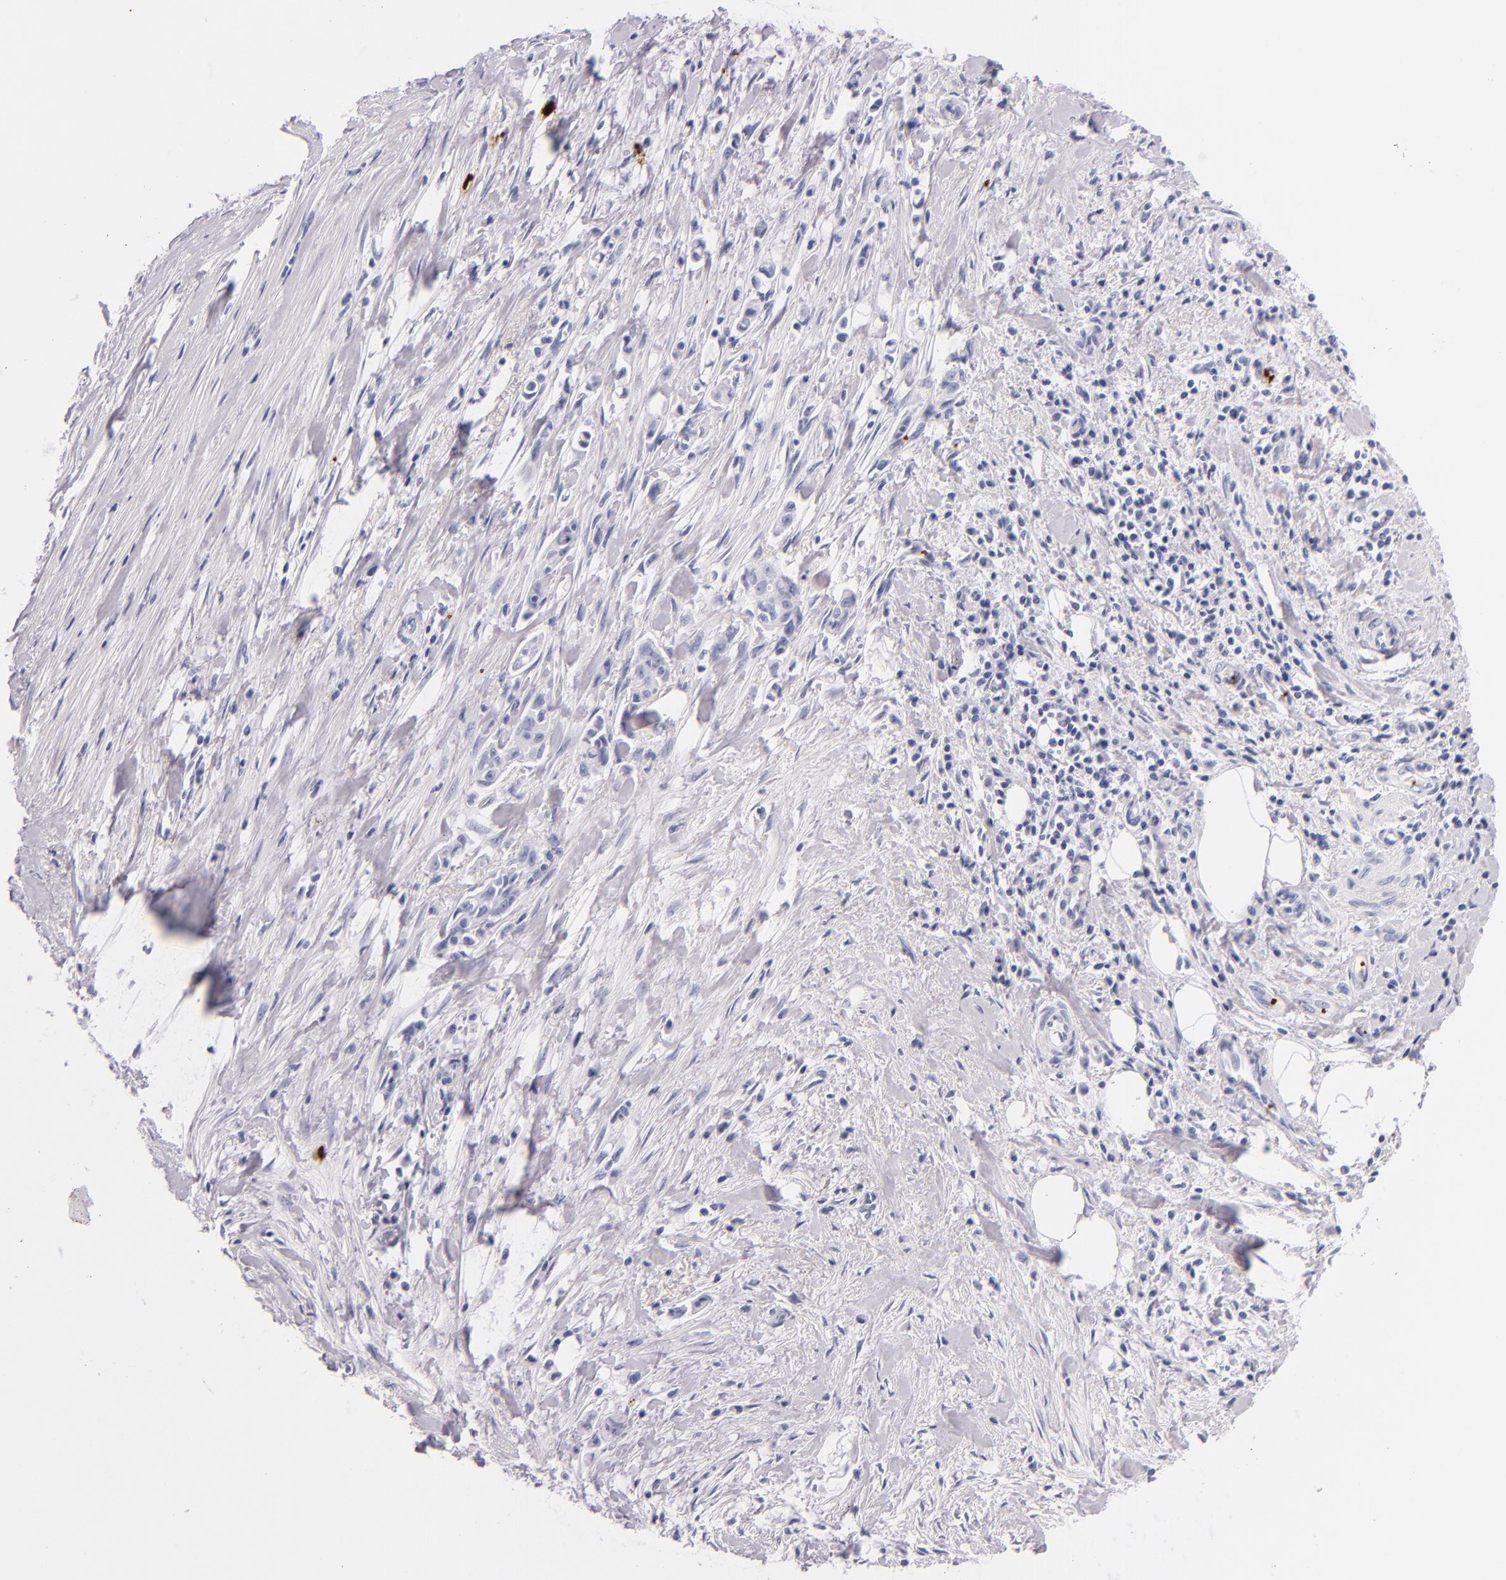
{"staining": {"intensity": "negative", "quantity": "none", "location": "none"}, "tissue": "pancreatic cancer", "cell_type": "Tumor cells", "image_type": "cancer", "snomed": [{"axis": "morphology", "description": "Adenocarcinoma, NOS"}, {"axis": "topography", "description": "Pancreas"}], "caption": "An IHC histopathology image of pancreatic adenocarcinoma is shown. There is no staining in tumor cells of pancreatic adenocarcinoma. (DAB IHC visualized using brightfield microscopy, high magnification).", "gene": "GP1BA", "patient": {"sex": "male", "age": 59}}